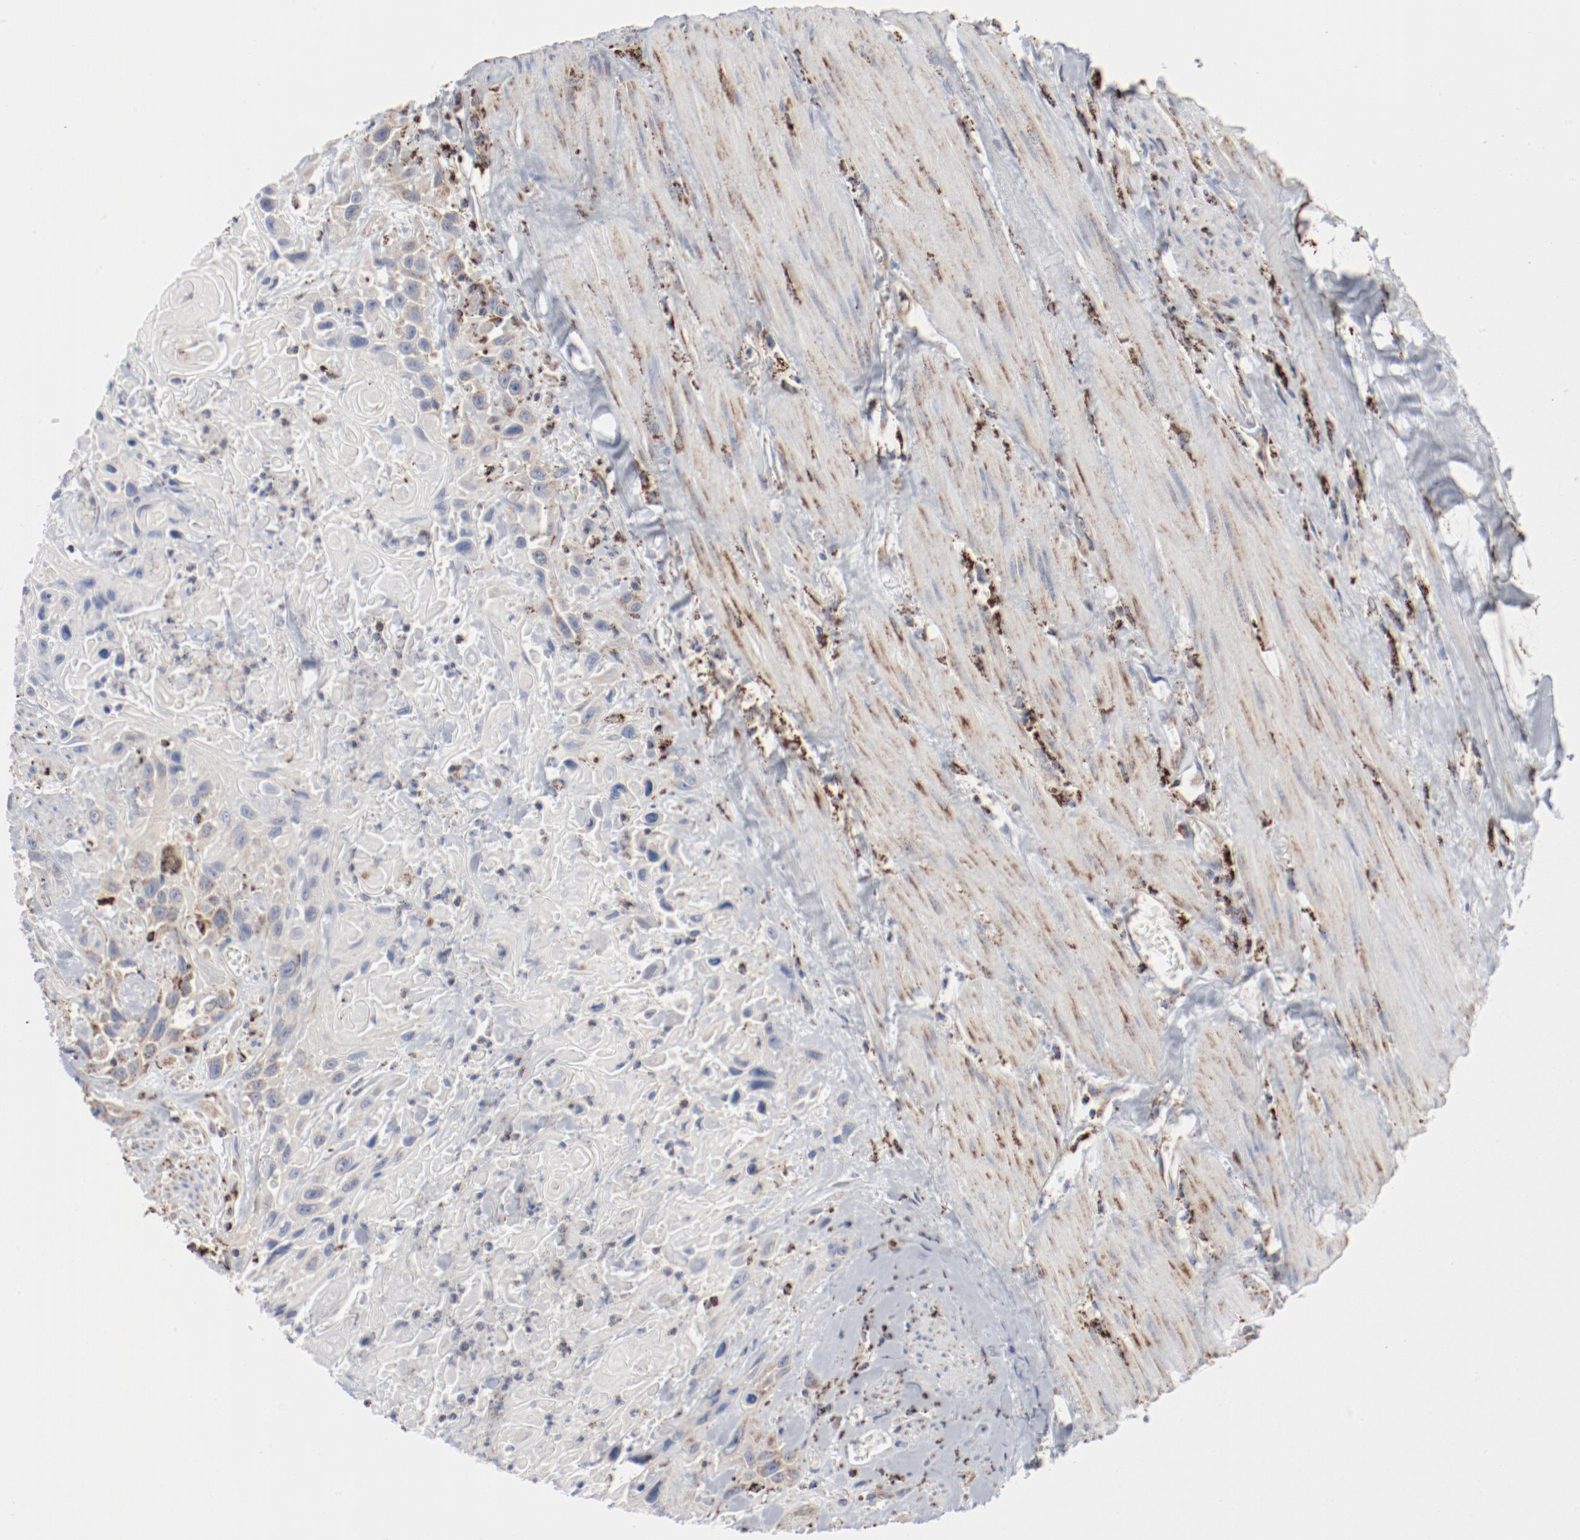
{"staining": {"intensity": "weak", "quantity": "<25%", "location": "cytoplasmic/membranous"}, "tissue": "urothelial cancer", "cell_type": "Tumor cells", "image_type": "cancer", "snomed": [{"axis": "morphology", "description": "Urothelial carcinoma, High grade"}, {"axis": "topography", "description": "Urinary bladder"}], "caption": "IHC photomicrograph of neoplastic tissue: human urothelial carcinoma (high-grade) stained with DAB reveals no significant protein staining in tumor cells.", "gene": "SETD3", "patient": {"sex": "female", "age": 84}}